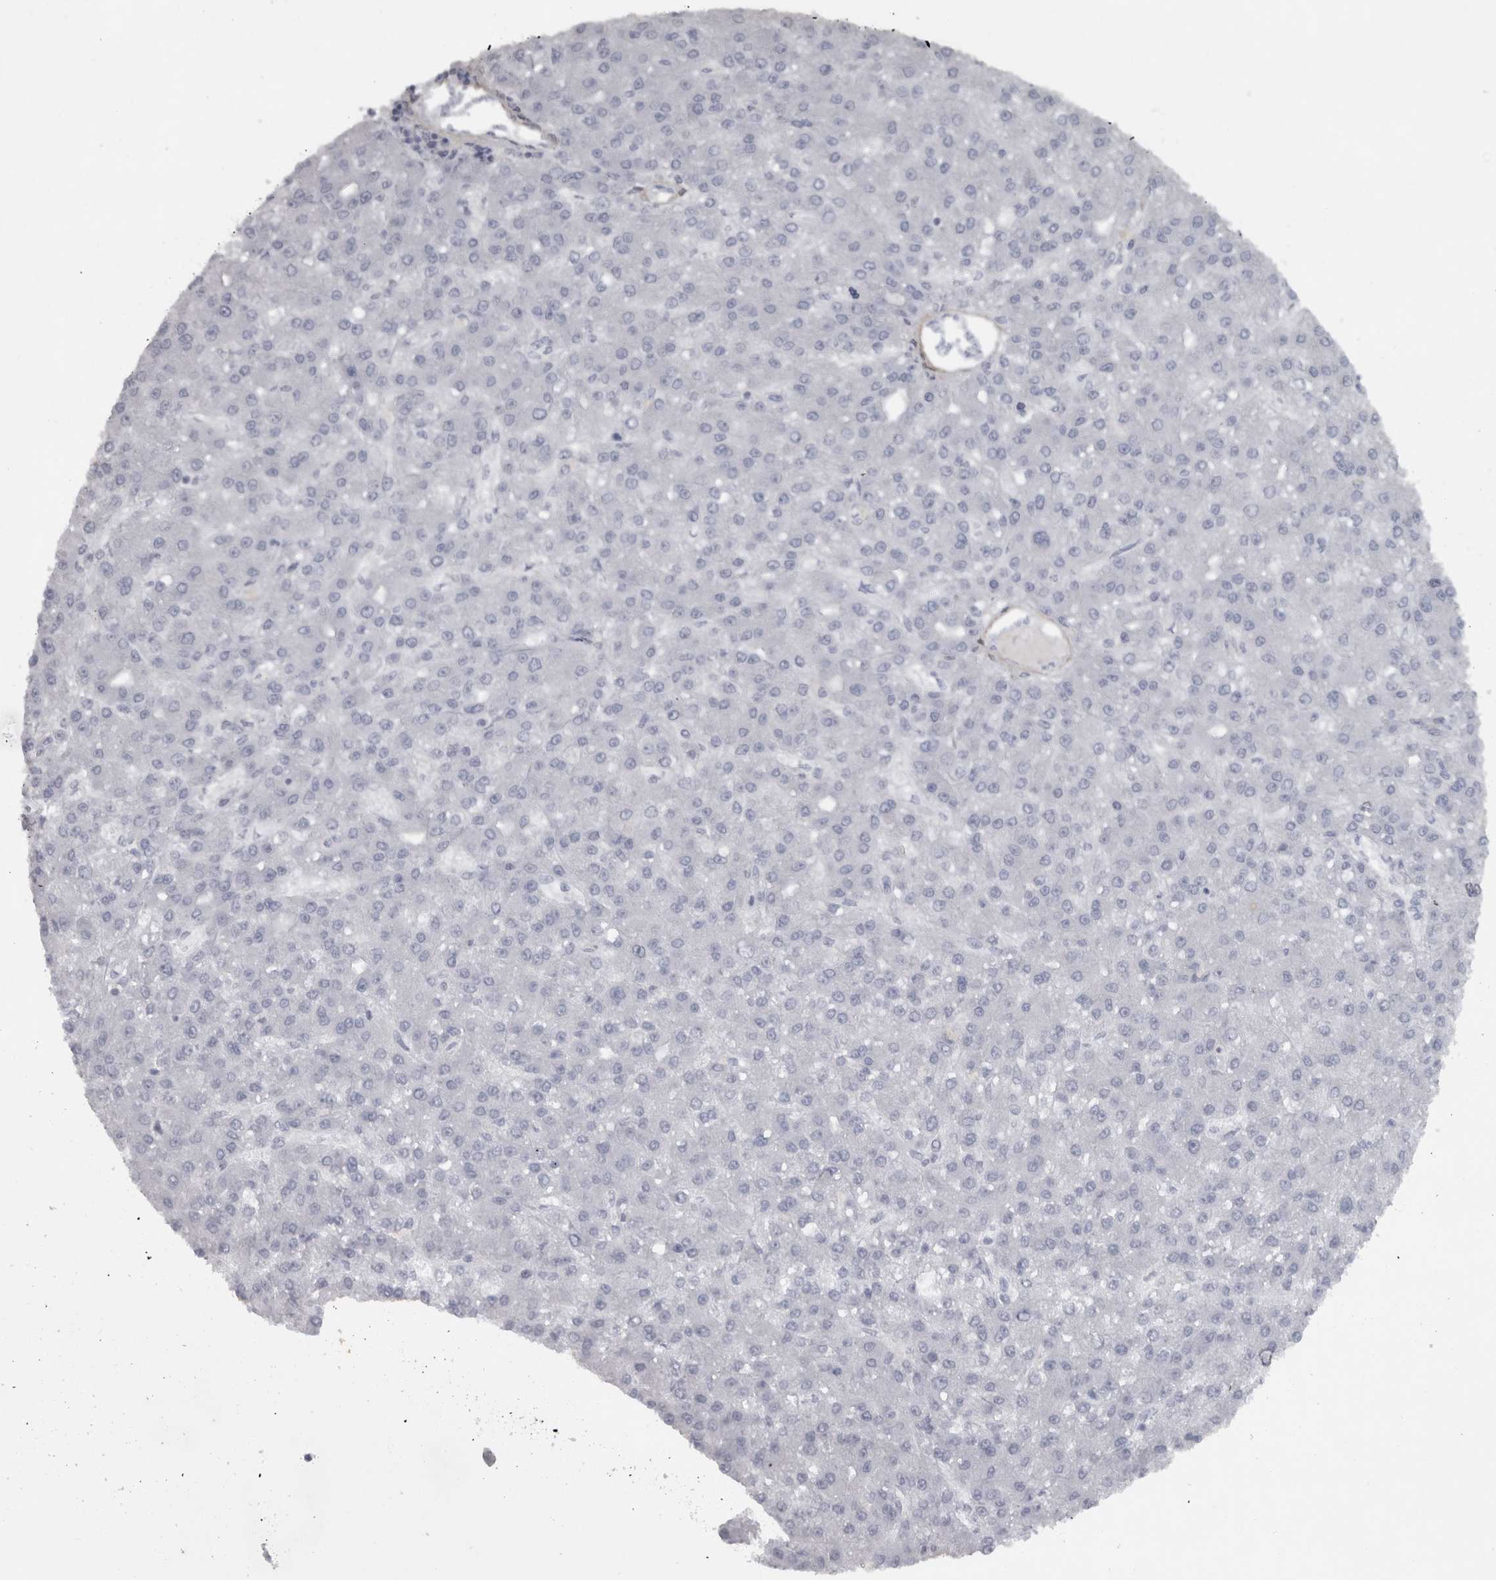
{"staining": {"intensity": "negative", "quantity": "none", "location": "none"}, "tissue": "liver cancer", "cell_type": "Tumor cells", "image_type": "cancer", "snomed": [{"axis": "morphology", "description": "Carcinoma, Hepatocellular, NOS"}, {"axis": "topography", "description": "Liver"}], "caption": "Immunohistochemistry (IHC) micrograph of human liver cancer (hepatocellular carcinoma) stained for a protein (brown), which displays no expression in tumor cells.", "gene": "PPP1R12B", "patient": {"sex": "male", "age": 67}}